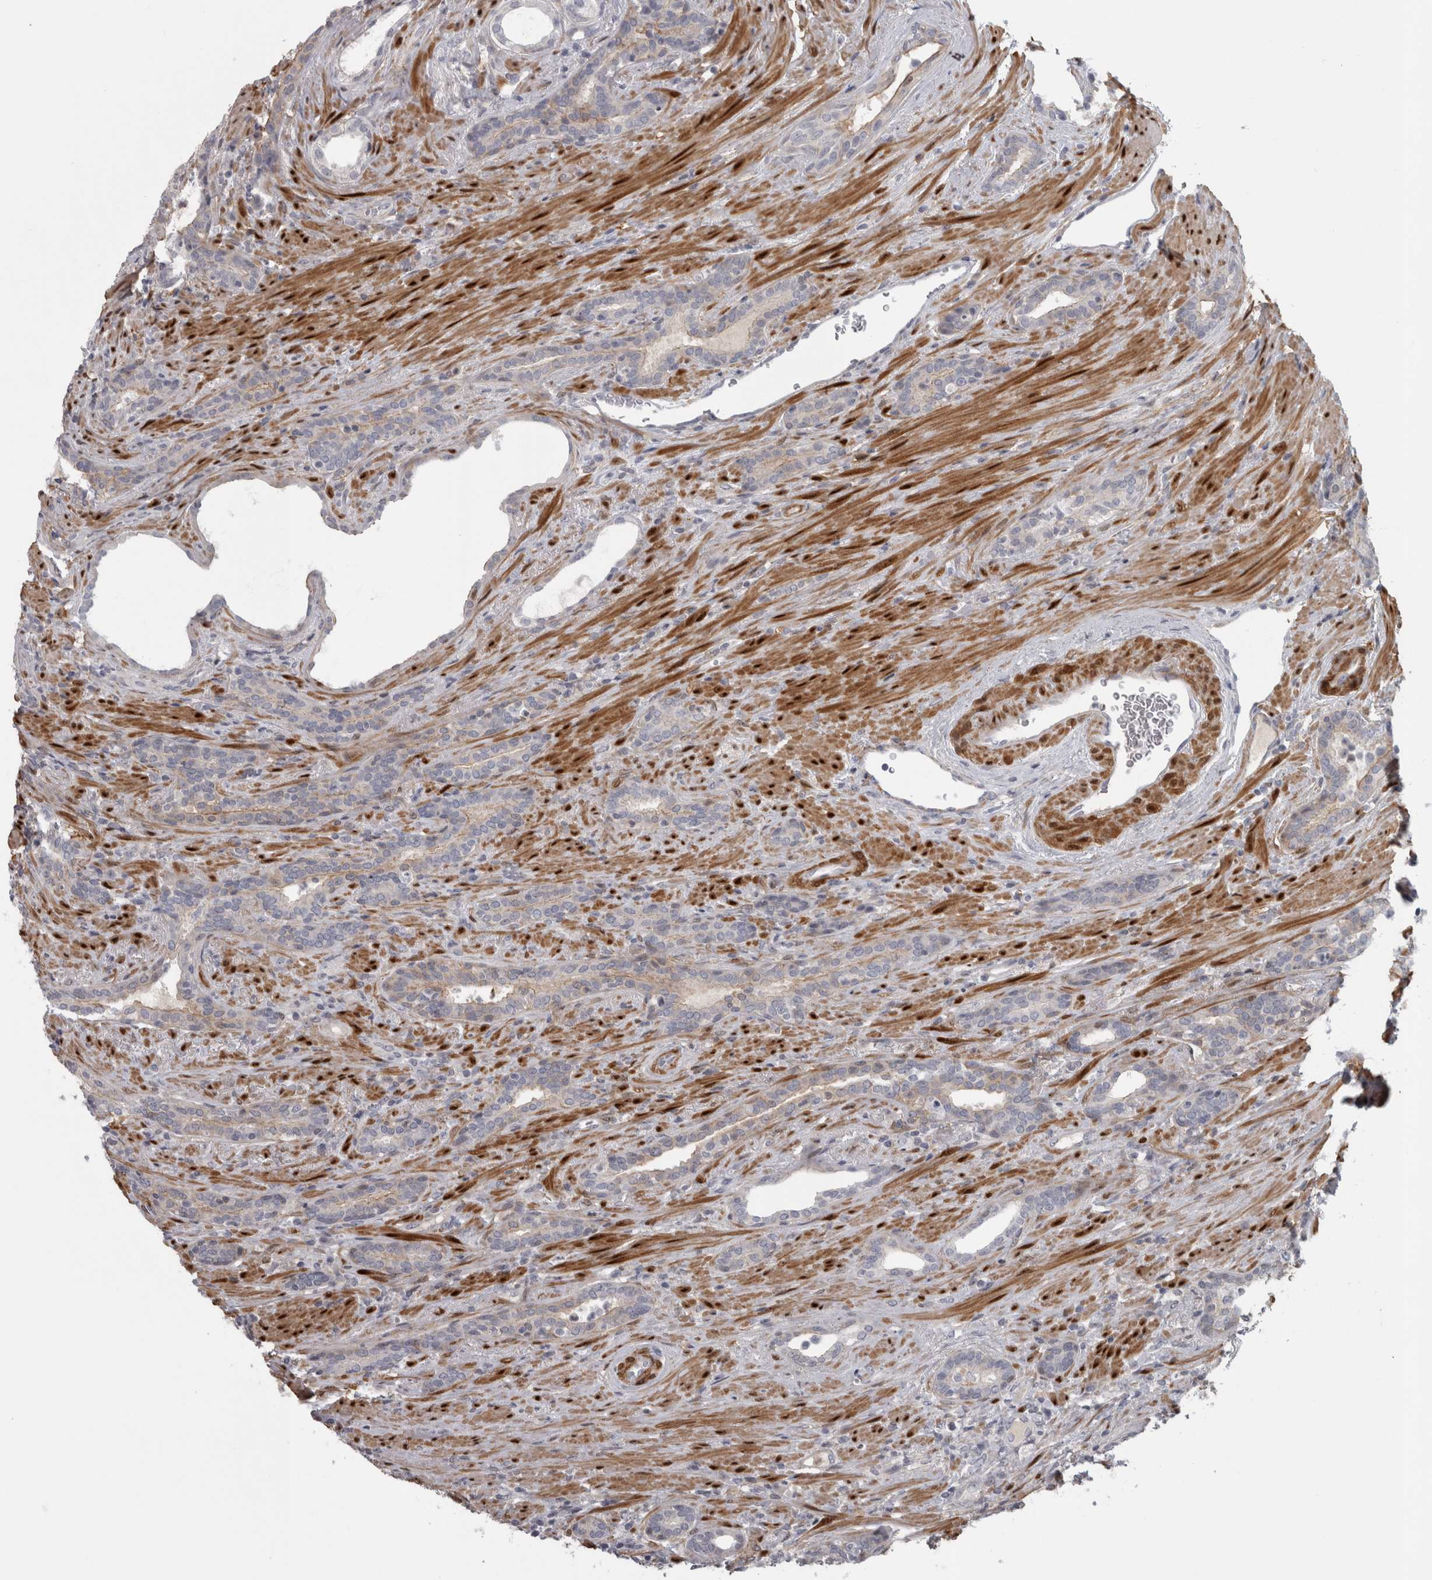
{"staining": {"intensity": "negative", "quantity": "none", "location": "none"}, "tissue": "prostate cancer", "cell_type": "Tumor cells", "image_type": "cancer", "snomed": [{"axis": "morphology", "description": "Adenocarcinoma, High grade"}, {"axis": "topography", "description": "Prostate"}], "caption": "The photomicrograph exhibits no significant expression in tumor cells of prostate cancer (adenocarcinoma (high-grade)). (Immunohistochemistry (ihc), brightfield microscopy, high magnification).", "gene": "PPP1R12B", "patient": {"sex": "male", "age": 71}}